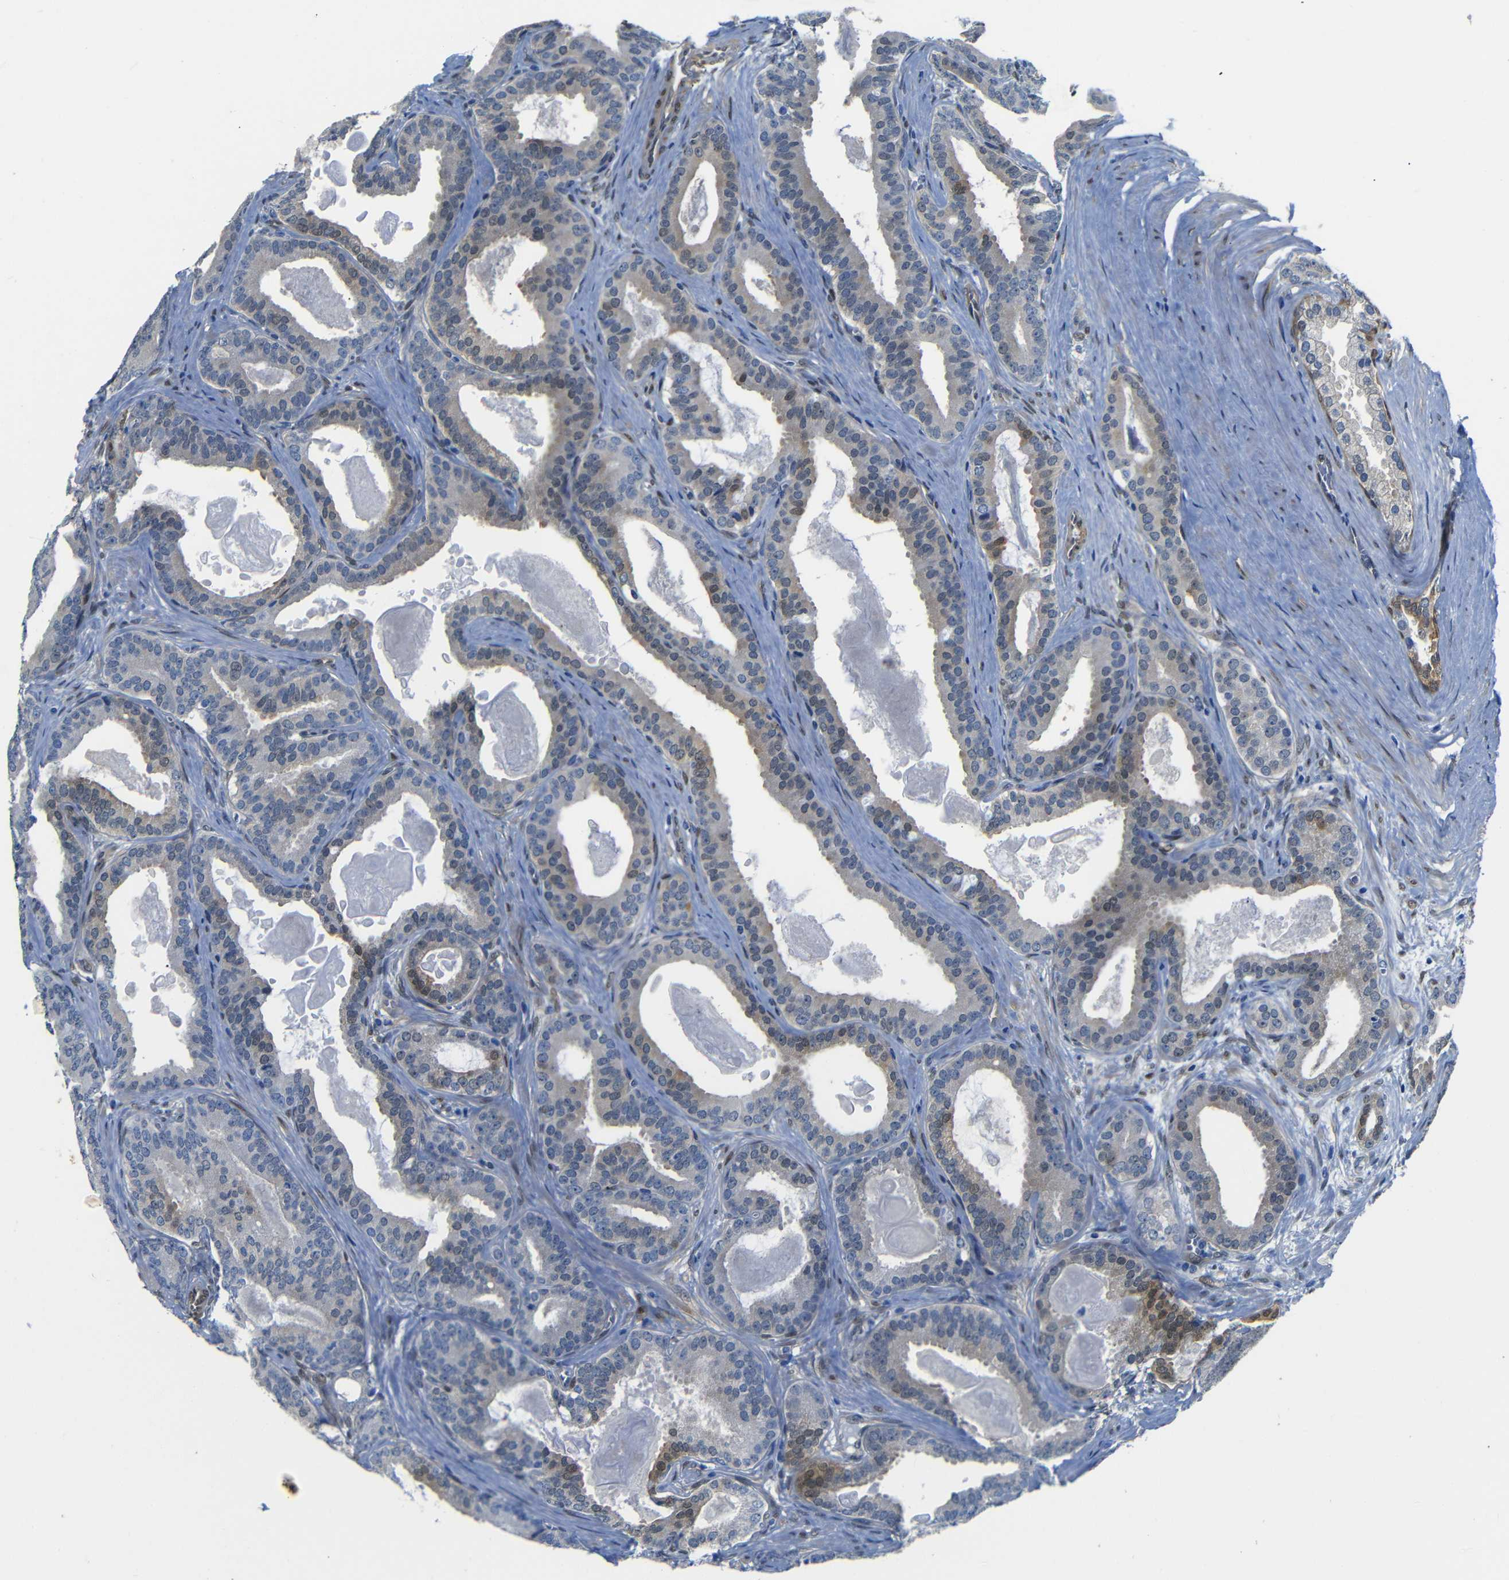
{"staining": {"intensity": "weak", "quantity": "<25%", "location": "cytoplasmic/membranous,nuclear"}, "tissue": "prostate cancer", "cell_type": "Tumor cells", "image_type": "cancer", "snomed": [{"axis": "morphology", "description": "Adenocarcinoma, High grade"}, {"axis": "topography", "description": "Prostate"}], "caption": "An image of prostate high-grade adenocarcinoma stained for a protein shows no brown staining in tumor cells. The staining is performed using DAB (3,3'-diaminobenzidine) brown chromogen with nuclei counter-stained in using hematoxylin.", "gene": "YAP1", "patient": {"sex": "male", "age": 60}}